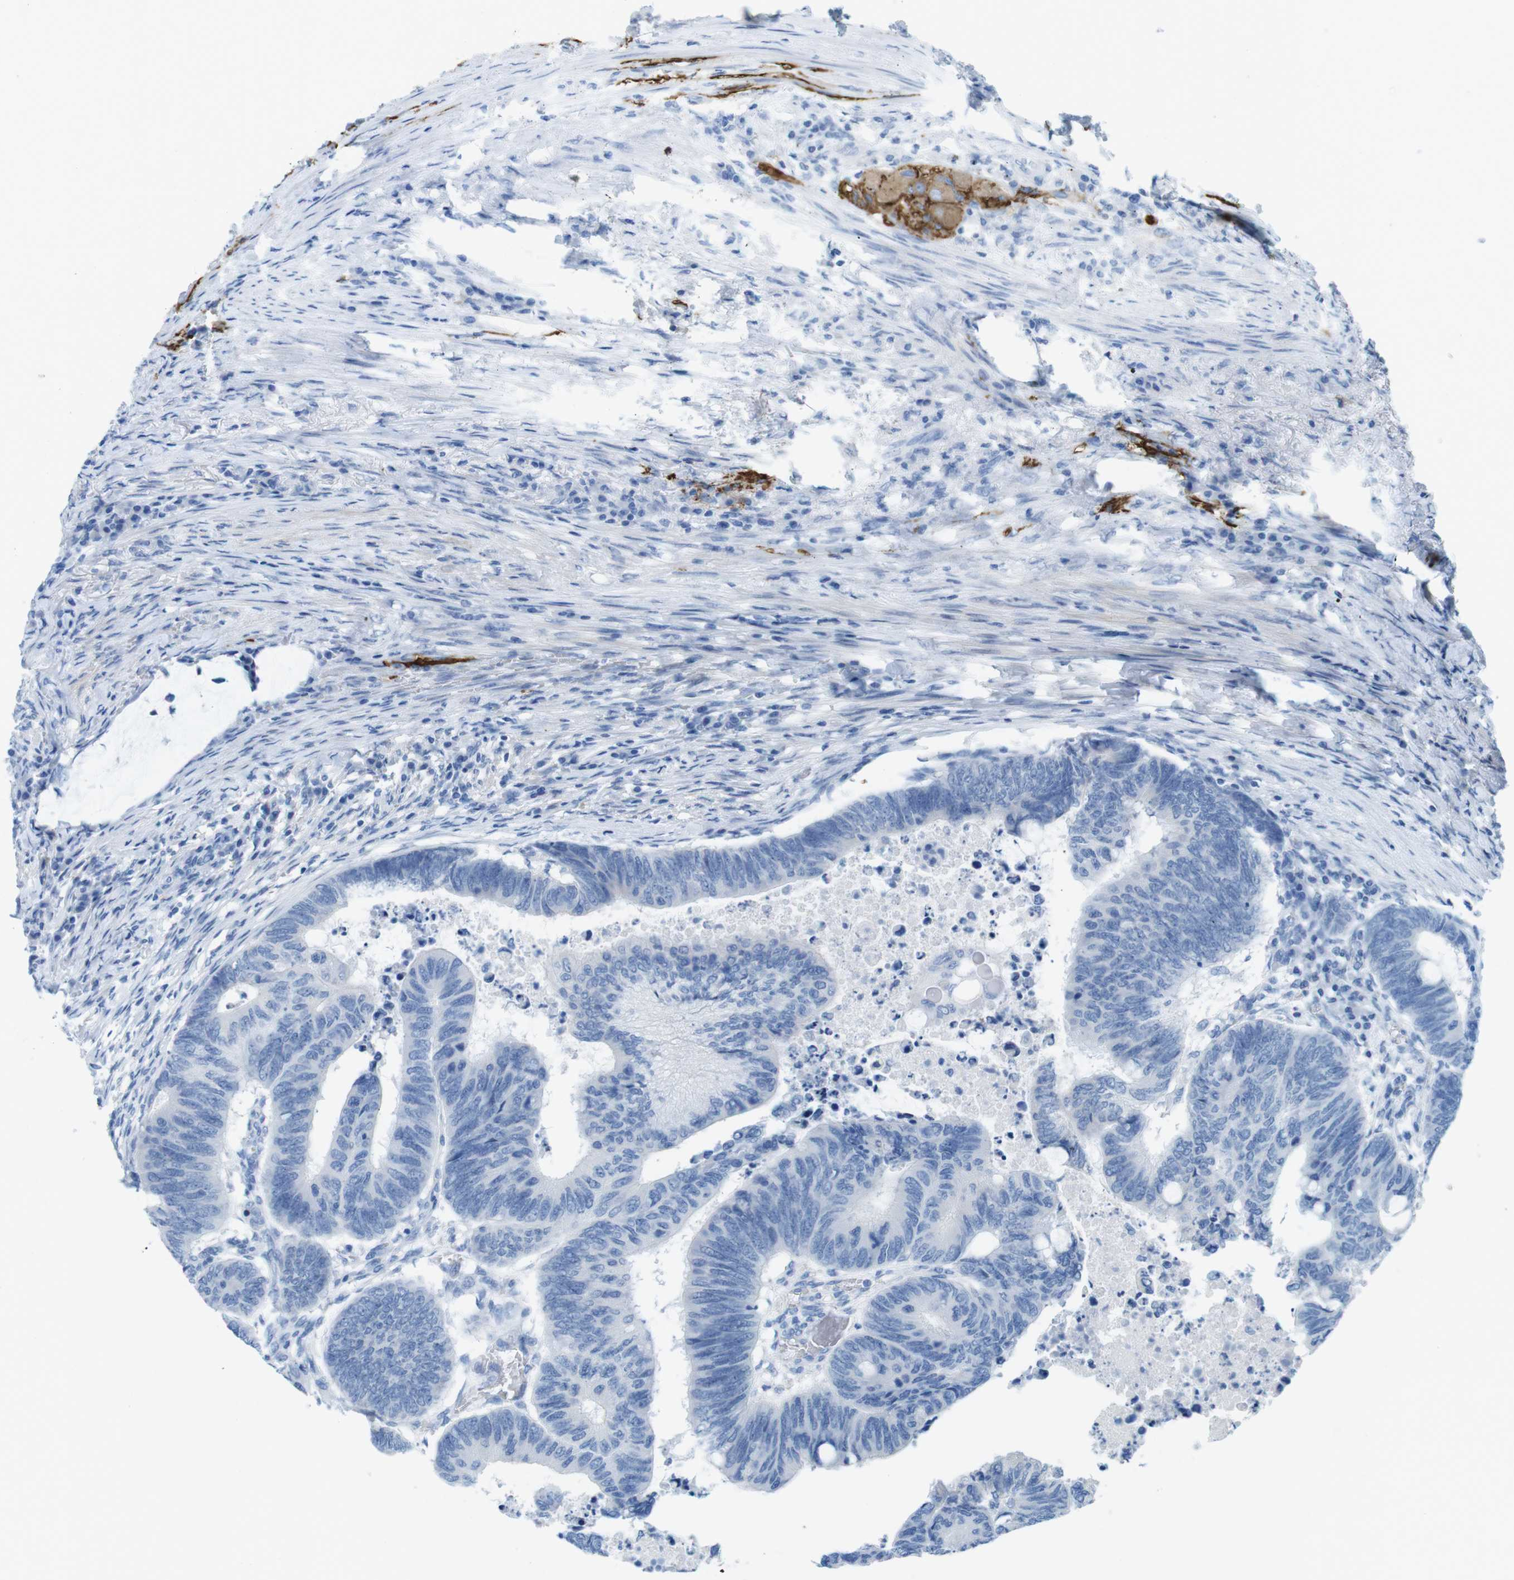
{"staining": {"intensity": "negative", "quantity": "none", "location": "none"}, "tissue": "colorectal cancer", "cell_type": "Tumor cells", "image_type": "cancer", "snomed": [{"axis": "morphology", "description": "Normal tissue, NOS"}, {"axis": "morphology", "description": "Adenocarcinoma, NOS"}, {"axis": "topography", "description": "Rectum"}, {"axis": "topography", "description": "Peripheral nerve tissue"}], "caption": "Tumor cells are negative for protein expression in human colorectal adenocarcinoma.", "gene": "GAP43", "patient": {"sex": "male", "age": 92}}